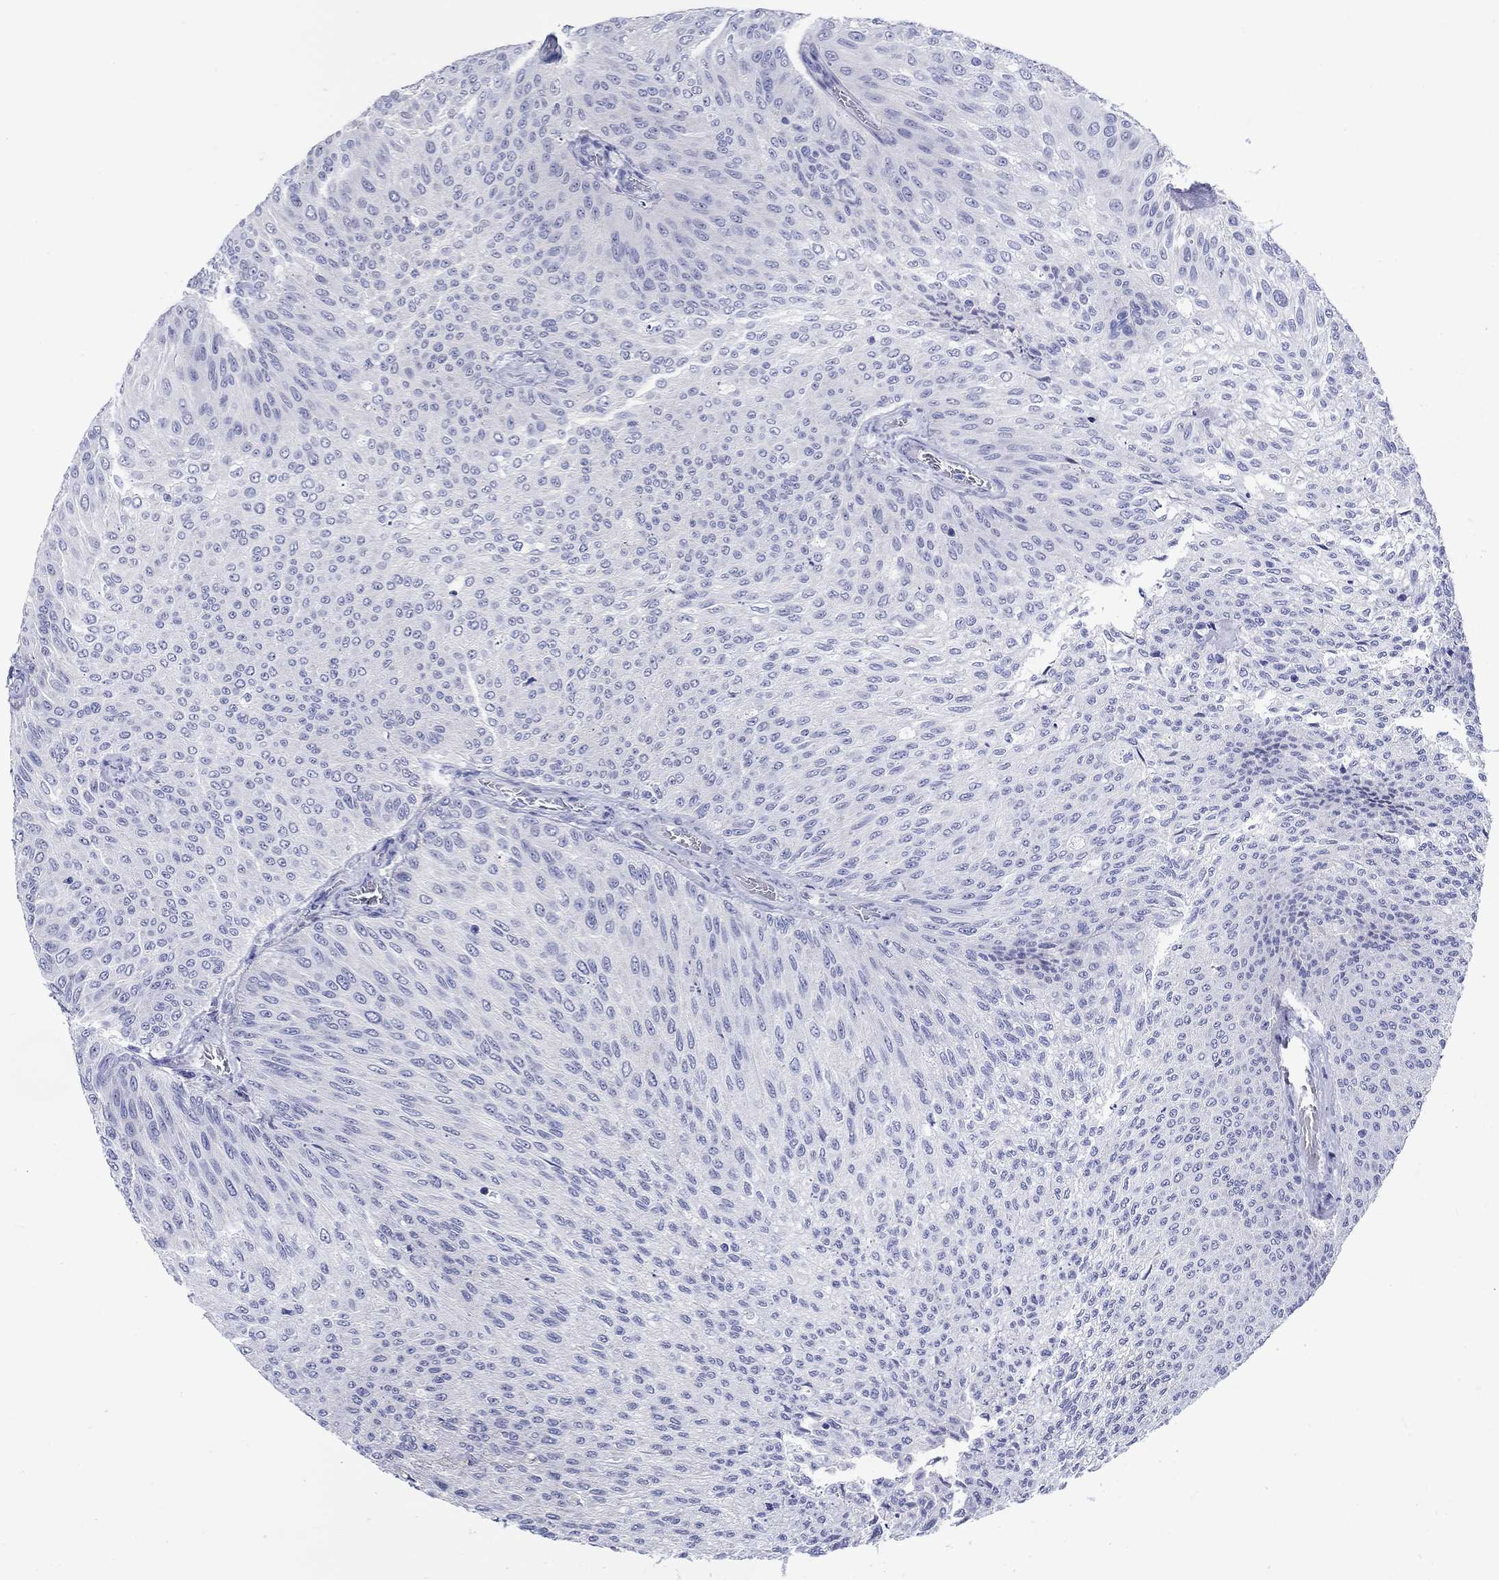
{"staining": {"intensity": "negative", "quantity": "none", "location": "none"}, "tissue": "urothelial cancer", "cell_type": "Tumor cells", "image_type": "cancer", "snomed": [{"axis": "morphology", "description": "Urothelial carcinoma, Low grade"}, {"axis": "topography", "description": "Ureter, NOS"}, {"axis": "topography", "description": "Urinary bladder"}], "caption": "Tumor cells show no significant protein staining in urothelial carcinoma (low-grade).", "gene": "CRYGS", "patient": {"sex": "male", "age": 78}}